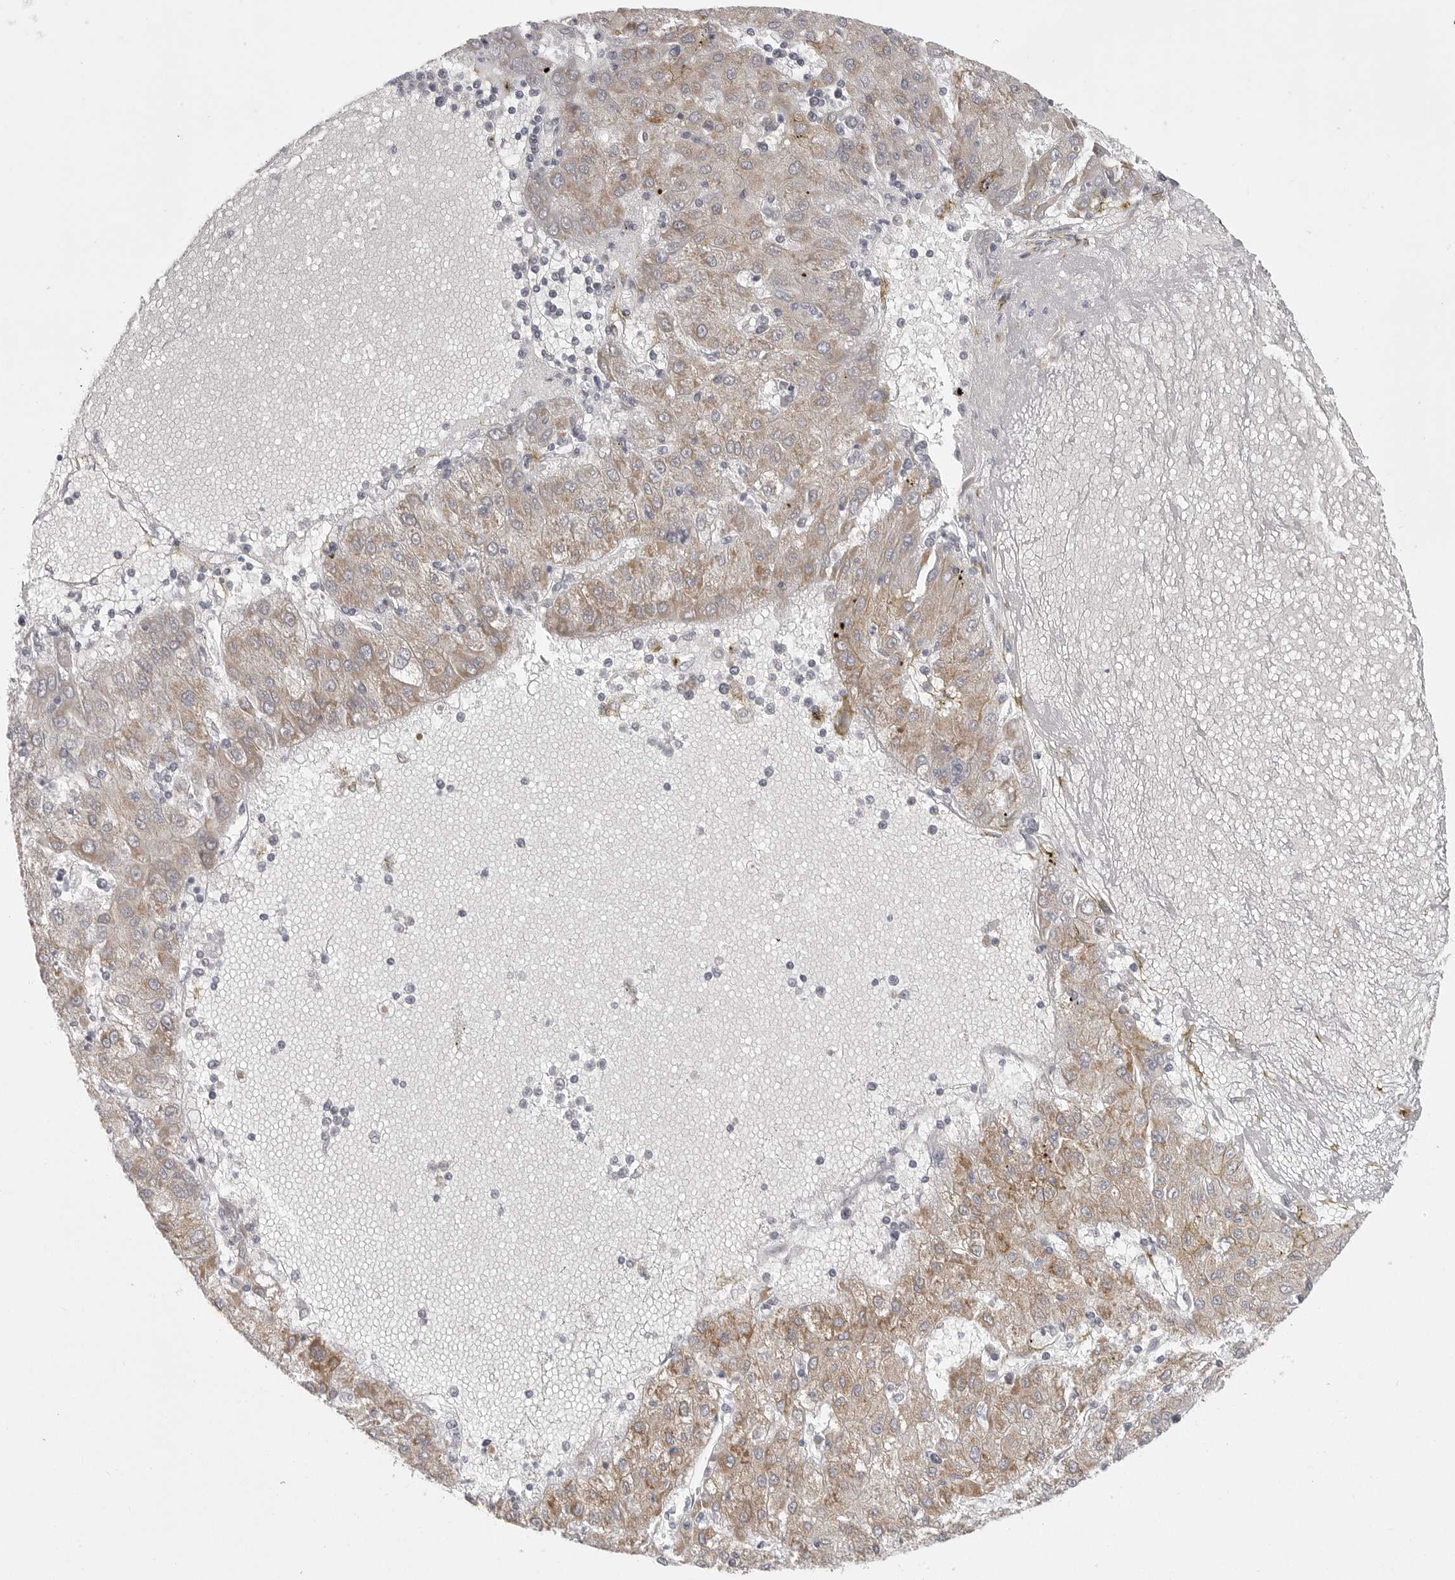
{"staining": {"intensity": "moderate", "quantity": "25%-75%", "location": "cytoplasmic/membranous"}, "tissue": "liver cancer", "cell_type": "Tumor cells", "image_type": "cancer", "snomed": [{"axis": "morphology", "description": "Carcinoma, Hepatocellular, NOS"}, {"axis": "topography", "description": "Liver"}], "caption": "Liver cancer was stained to show a protein in brown. There is medium levels of moderate cytoplasmic/membranous staining in approximately 25%-75% of tumor cells.", "gene": "CERS2", "patient": {"sex": "male", "age": 72}}